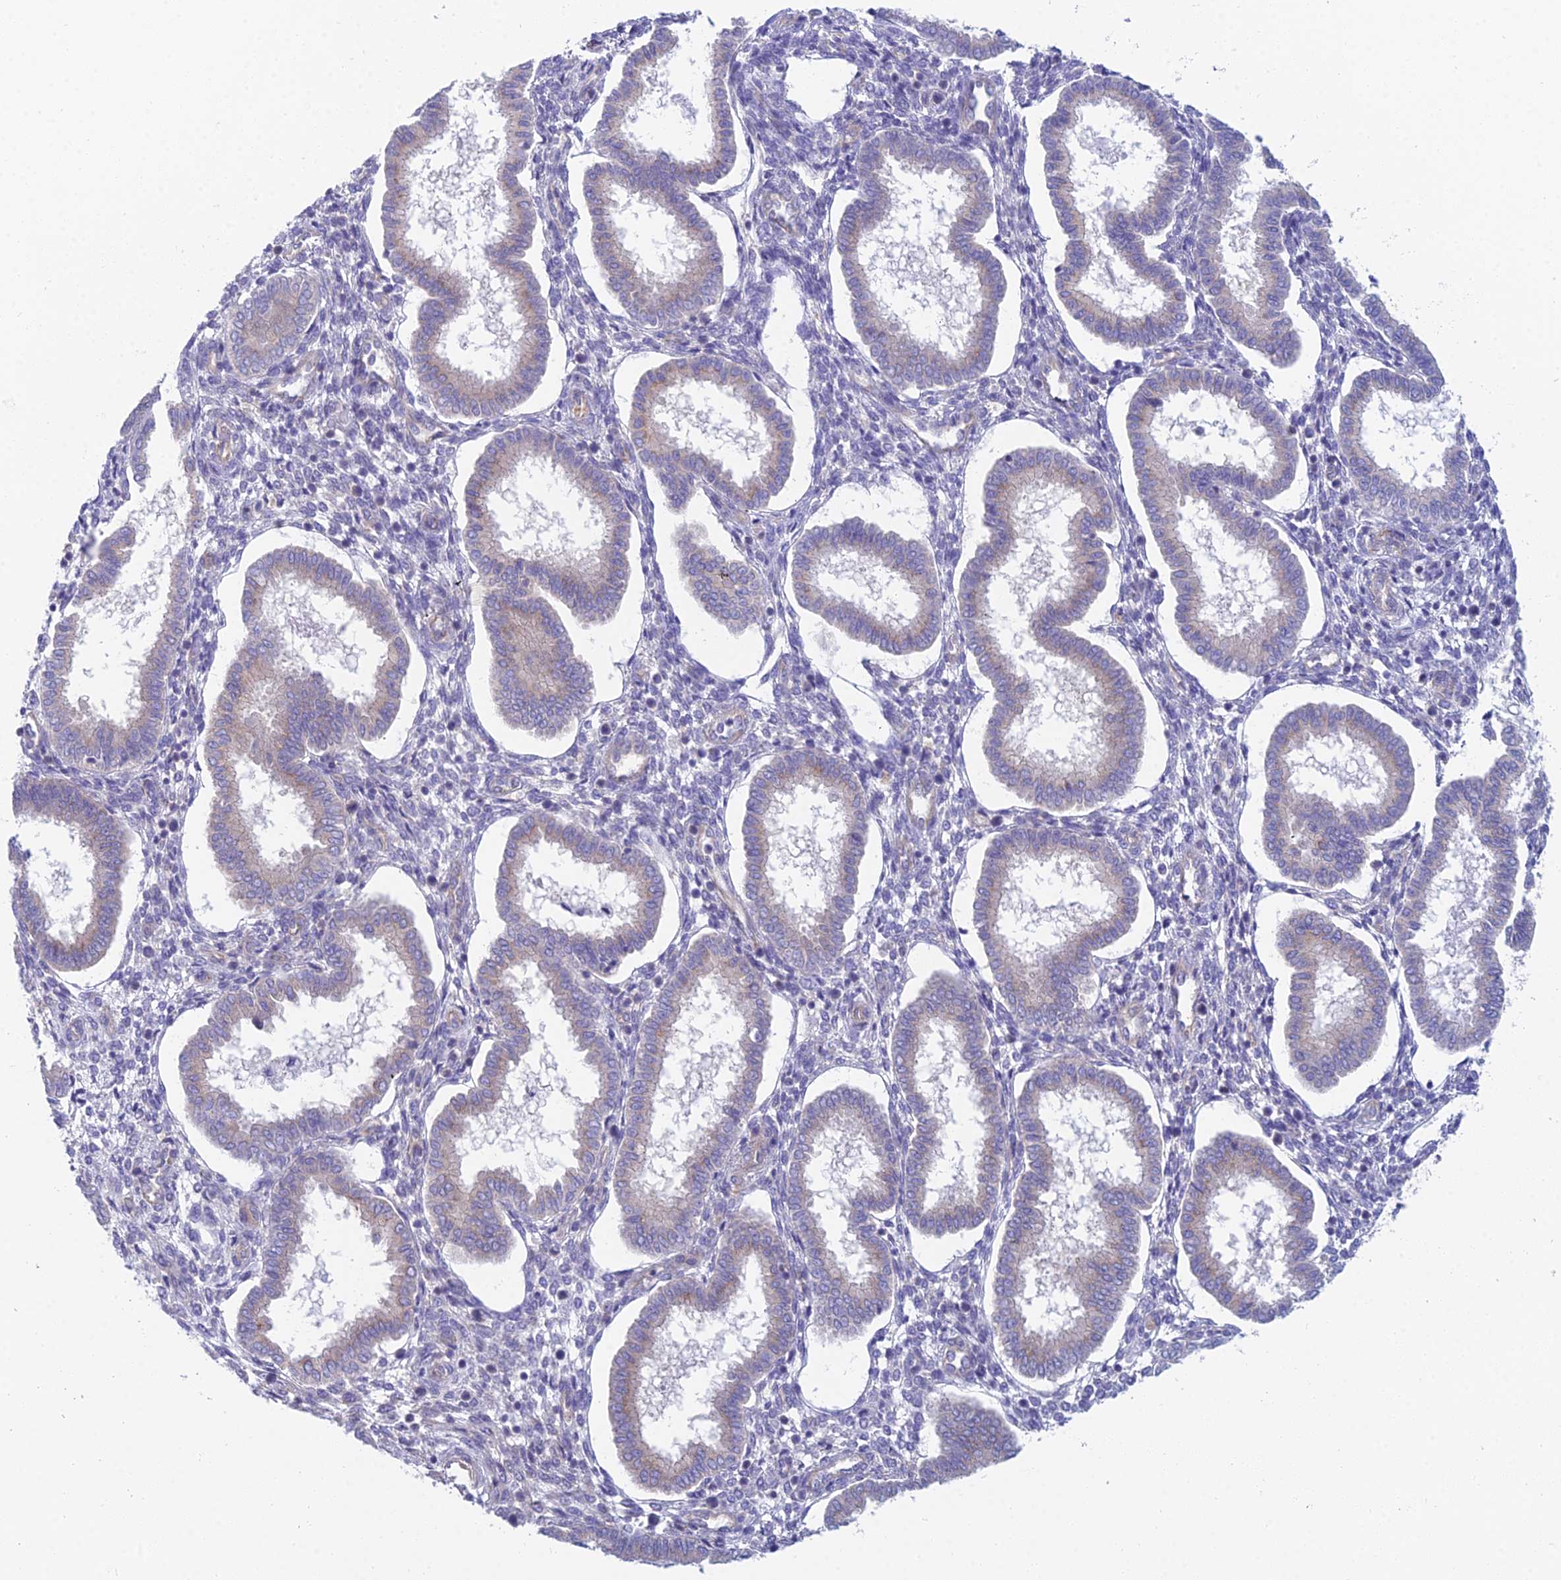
{"staining": {"intensity": "negative", "quantity": "none", "location": "none"}, "tissue": "endometrium", "cell_type": "Cells in endometrial stroma", "image_type": "normal", "snomed": [{"axis": "morphology", "description": "Normal tissue, NOS"}, {"axis": "topography", "description": "Endometrium"}], "caption": "IHC photomicrograph of normal endometrium: human endometrium stained with DAB (3,3'-diaminobenzidine) displays no significant protein staining in cells in endometrial stroma.", "gene": "ZNF564", "patient": {"sex": "female", "age": 24}}